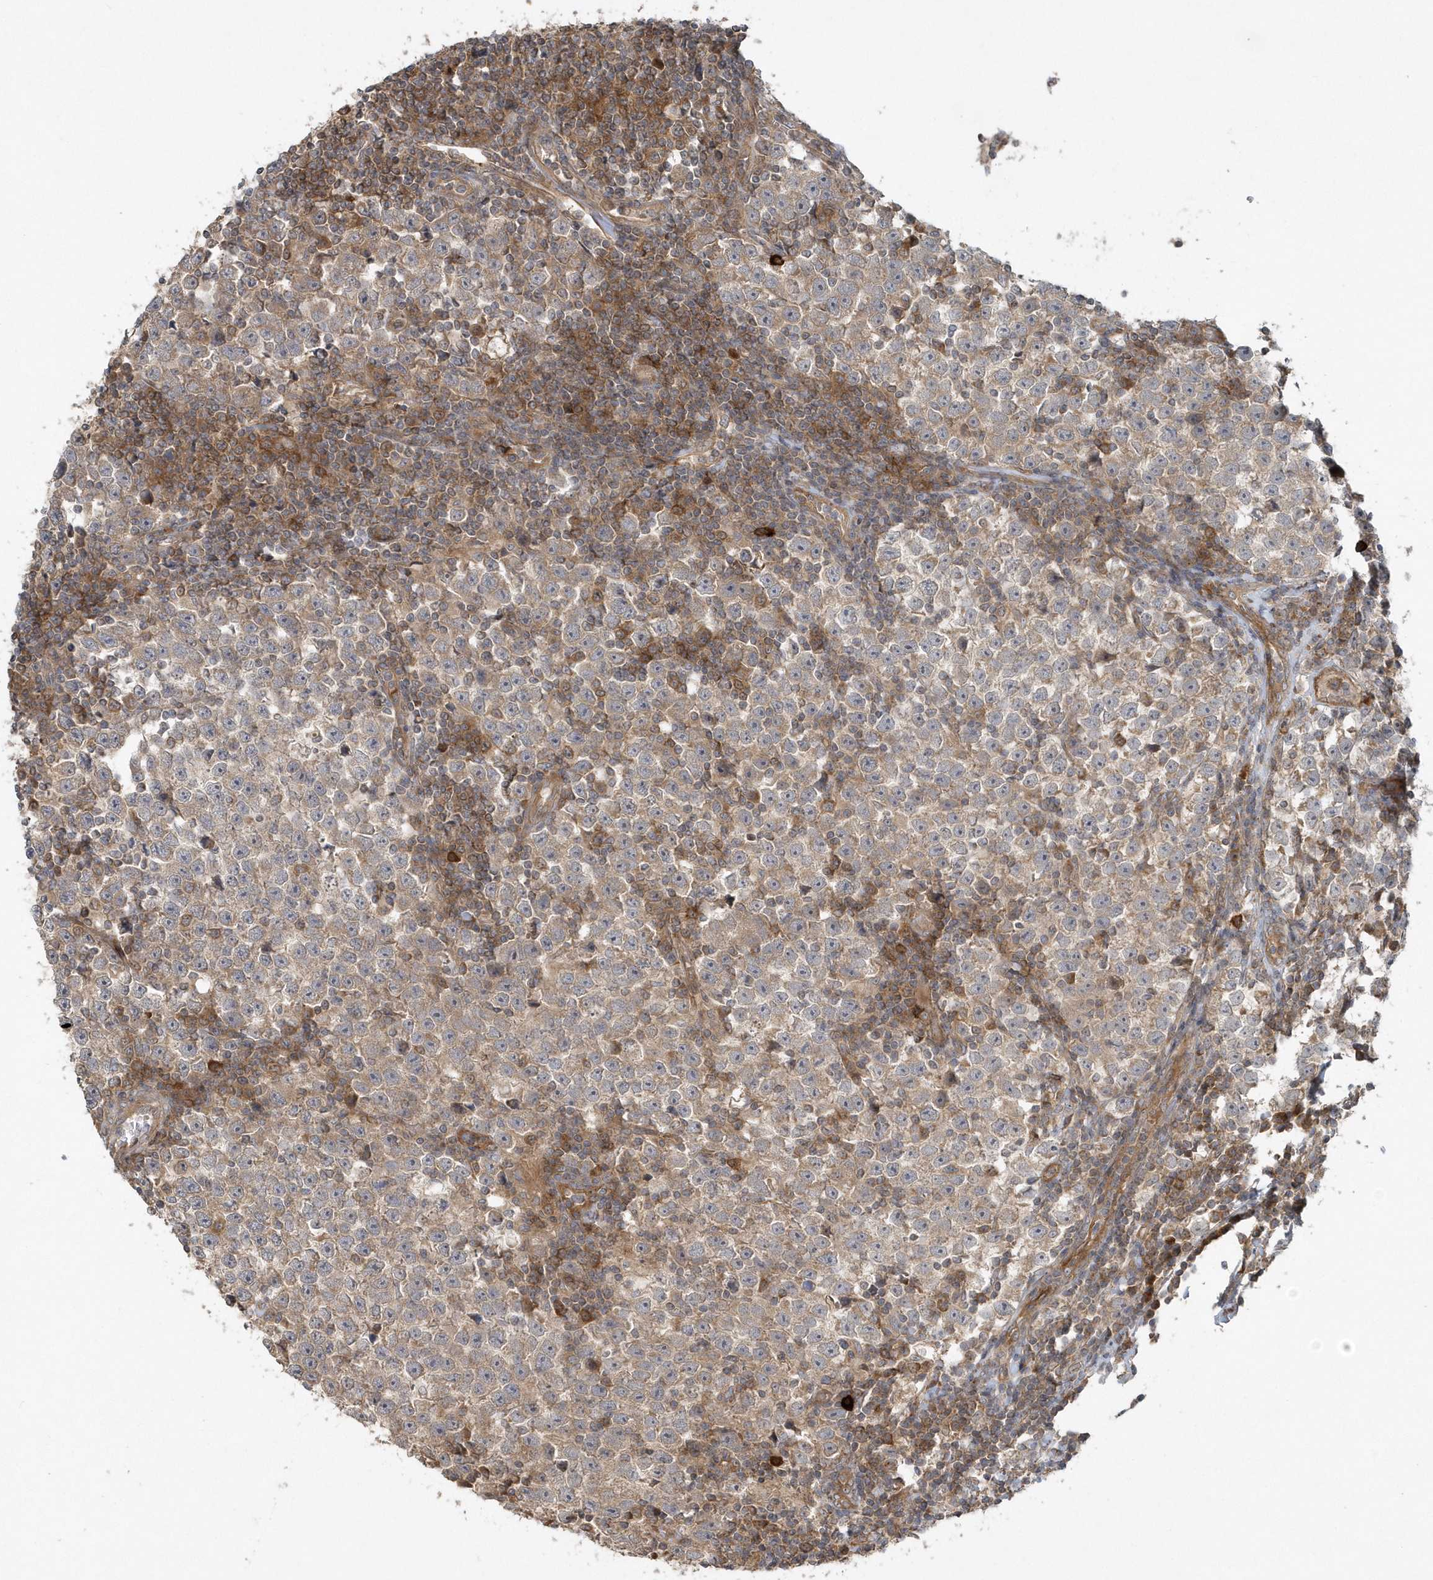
{"staining": {"intensity": "weak", "quantity": "25%-75%", "location": "cytoplasmic/membranous"}, "tissue": "testis cancer", "cell_type": "Tumor cells", "image_type": "cancer", "snomed": [{"axis": "morphology", "description": "Normal tissue, NOS"}, {"axis": "morphology", "description": "Seminoma, NOS"}, {"axis": "topography", "description": "Testis"}], "caption": "A brown stain labels weak cytoplasmic/membranous staining of a protein in human testis cancer tumor cells.", "gene": "THG1L", "patient": {"sex": "male", "age": 43}}